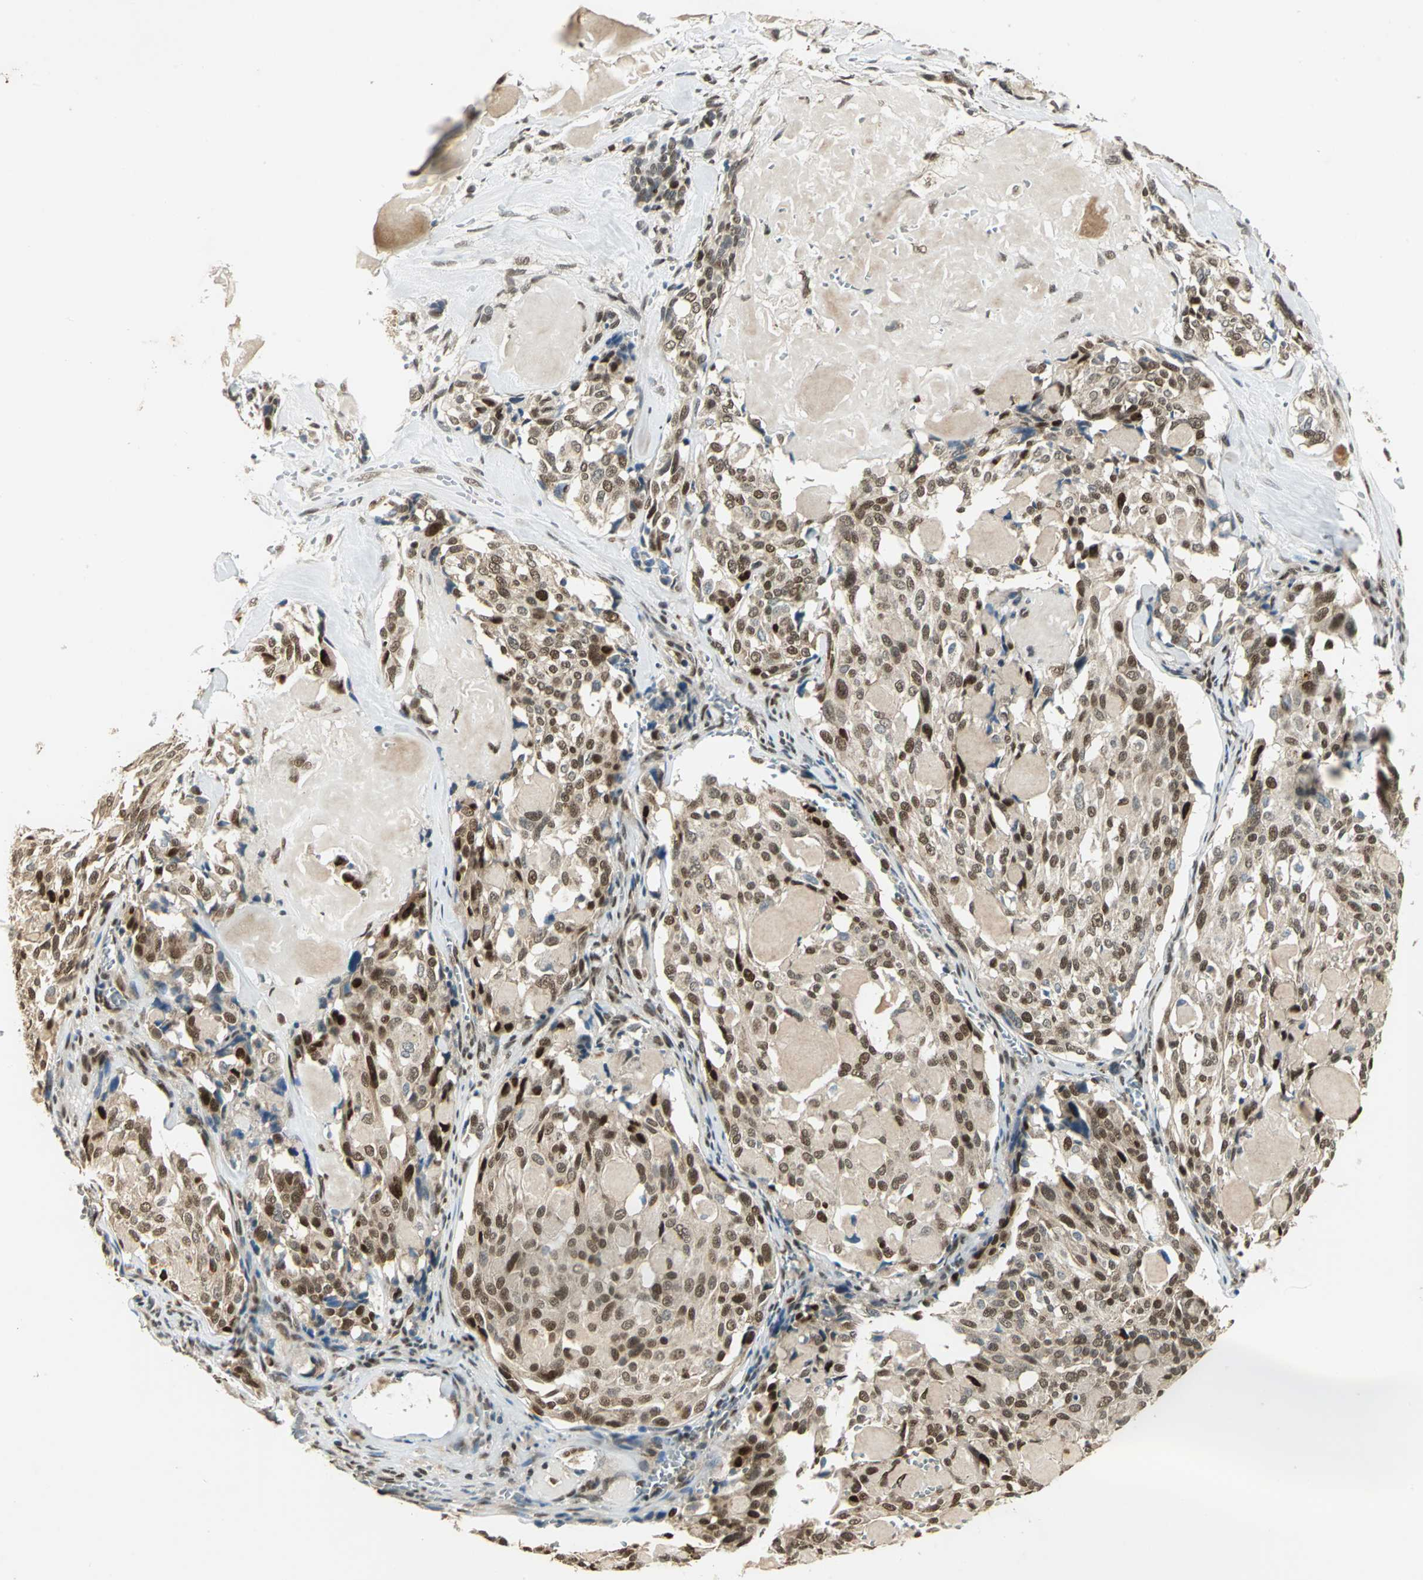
{"staining": {"intensity": "strong", "quantity": ">75%", "location": "nuclear"}, "tissue": "thyroid cancer", "cell_type": "Tumor cells", "image_type": "cancer", "snomed": [{"axis": "morphology", "description": "Carcinoma, NOS"}, {"axis": "morphology", "description": "Carcinoid, malignant, NOS"}, {"axis": "topography", "description": "Thyroid gland"}], "caption": "Strong nuclear expression is identified in approximately >75% of tumor cells in thyroid cancer.", "gene": "RAD17", "patient": {"sex": "male", "age": 33}}